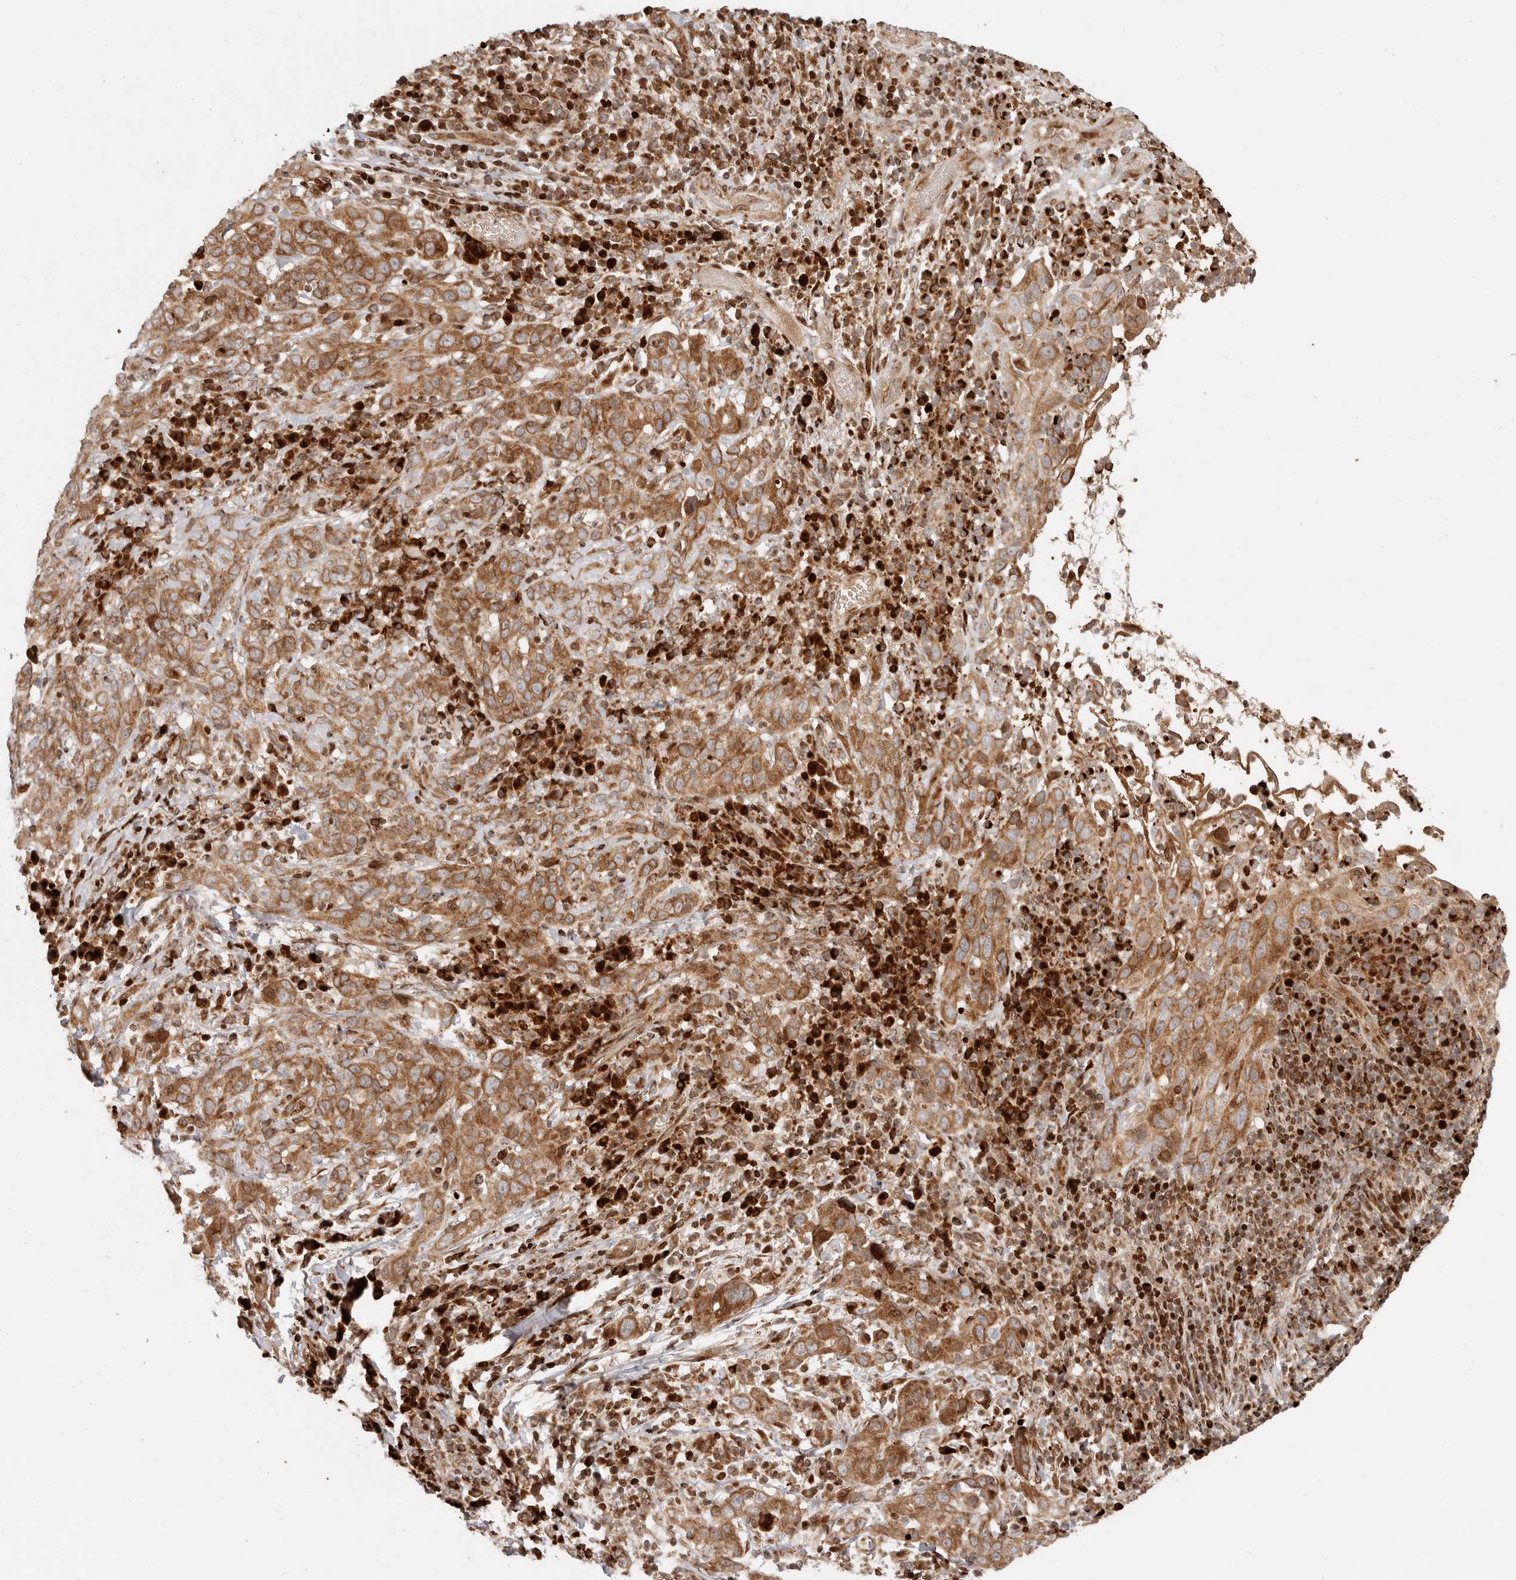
{"staining": {"intensity": "moderate", "quantity": ">75%", "location": "cytoplasmic/membranous"}, "tissue": "cervical cancer", "cell_type": "Tumor cells", "image_type": "cancer", "snomed": [{"axis": "morphology", "description": "Squamous cell carcinoma, NOS"}, {"axis": "topography", "description": "Cervix"}], "caption": "Moderate cytoplasmic/membranous expression is present in about >75% of tumor cells in cervical cancer. Immunohistochemistry stains the protein of interest in brown and the nuclei are stained blue.", "gene": "TRIM4", "patient": {"sex": "female", "age": 46}}